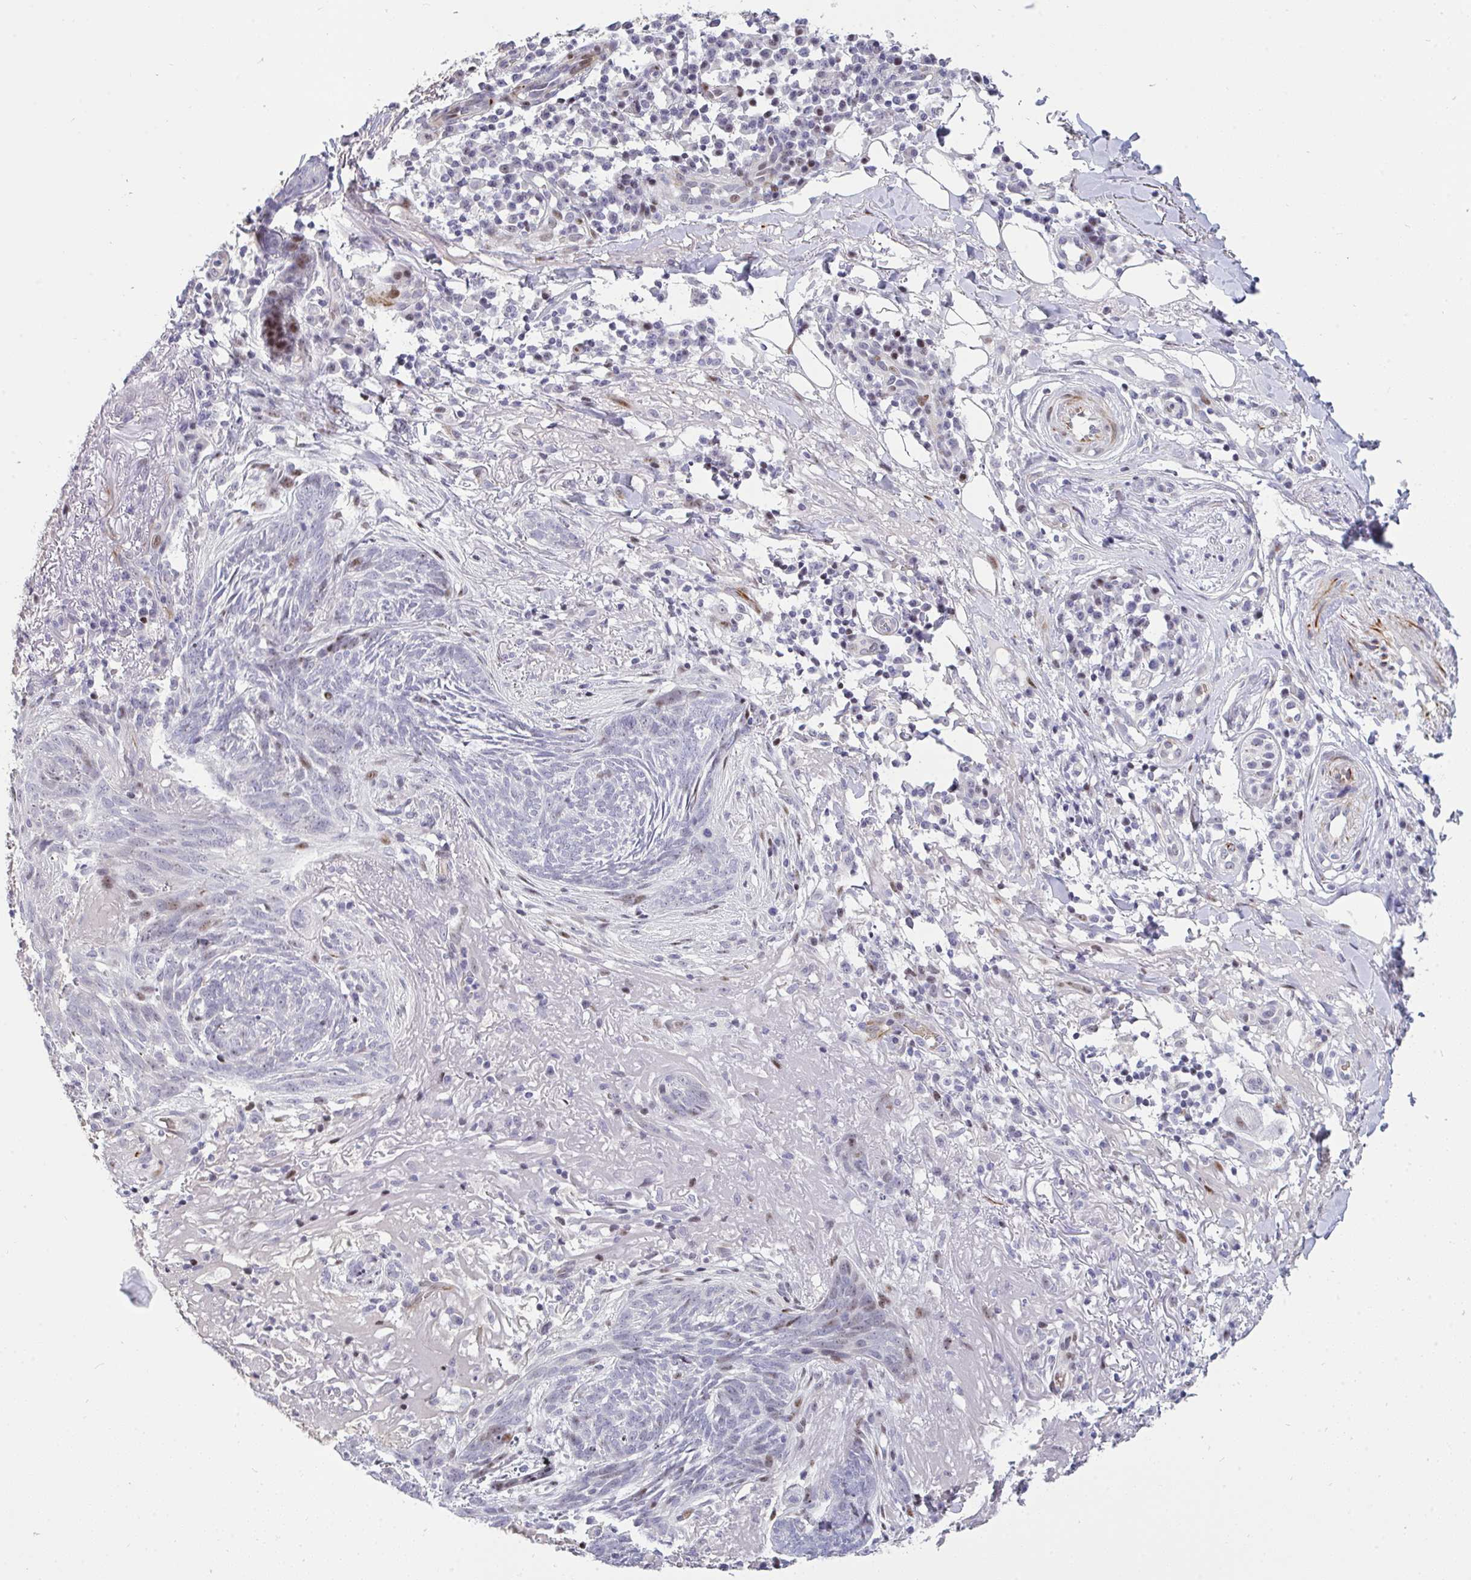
{"staining": {"intensity": "weak", "quantity": "<25%", "location": "nuclear"}, "tissue": "skin cancer", "cell_type": "Tumor cells", "image_type": "cancer", "snomed": [{"axis": "morphology", "description": "Basal cell carcinoma"}, {"axis": "topography", "description": "Skin"}], "caption": "A high-resolution micrograph shows IHC staining of basal cell carcinoma (skin), which displays no significant staining in tumor cells. (Immunohistochemistry (ihc), brightfield microscopy, high magnification).", "gene": "PLPPR3", "patient": {"sex": "female", "age": 93}}